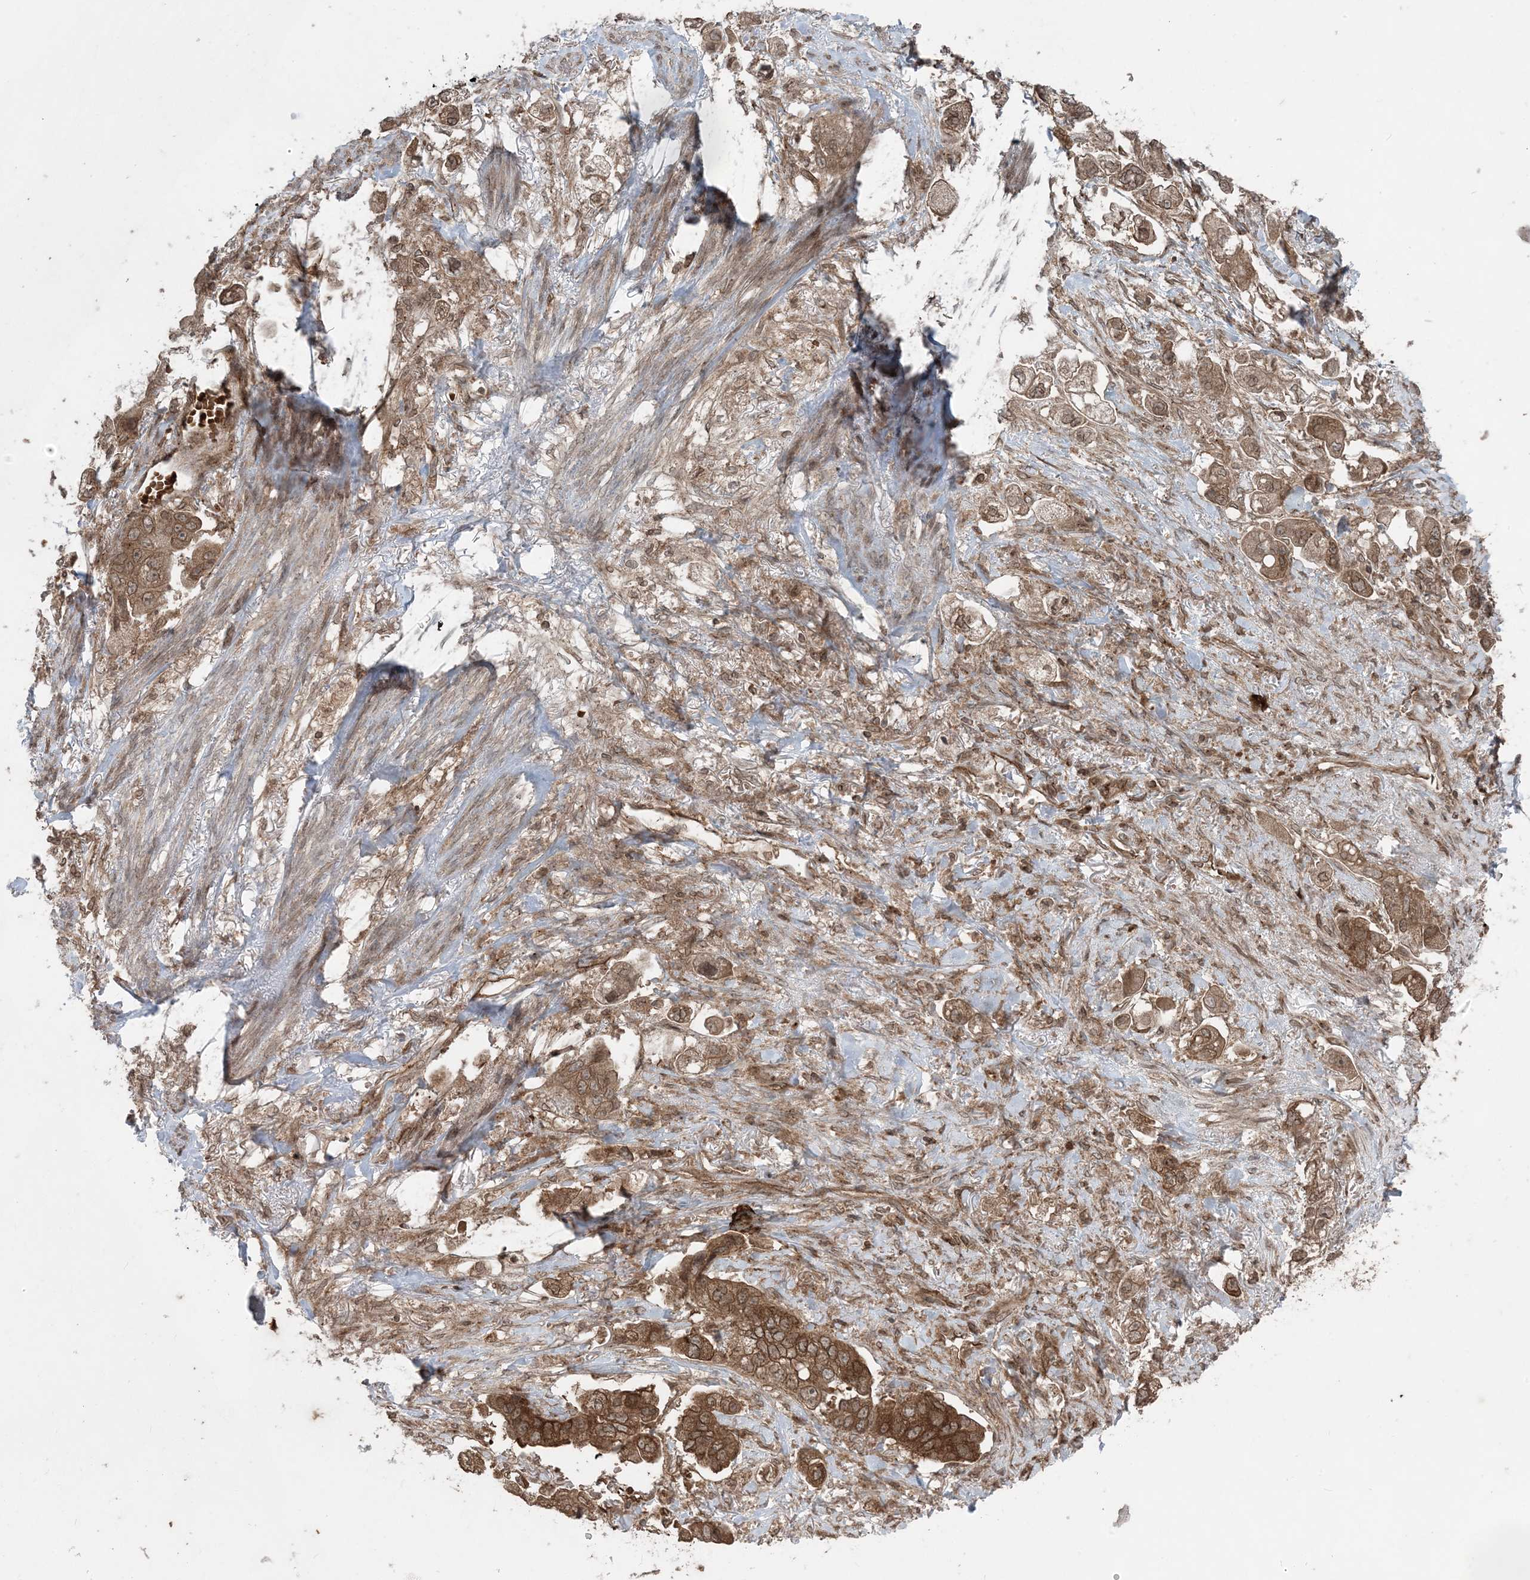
{"staining": {"intensity": "strong", "quantity": ">75%", "location": "cytoplasmic/membranous"}, "tissue": "stomach cancer", "cell_type": "Tumor cells", "image_type": "cancer", "snomed": [{"axis": "morphology", "description": "Adenocarcinoma, NOS"}, {"axis": "topography", "description": "Stomach"}], "caption": "Tumor cells reveal high levels of strong cytoplasmic/membranous positivity in approximately >75% of cells in stomach cancer. The staining was performed using DAB (3,3'-diaminobenzidine), with brown indicating positive protein expression. Nuclei are stained blue with hematoxylin.", "gene": "DDX19B", "patient": {"sex": "male", "age": 62}}